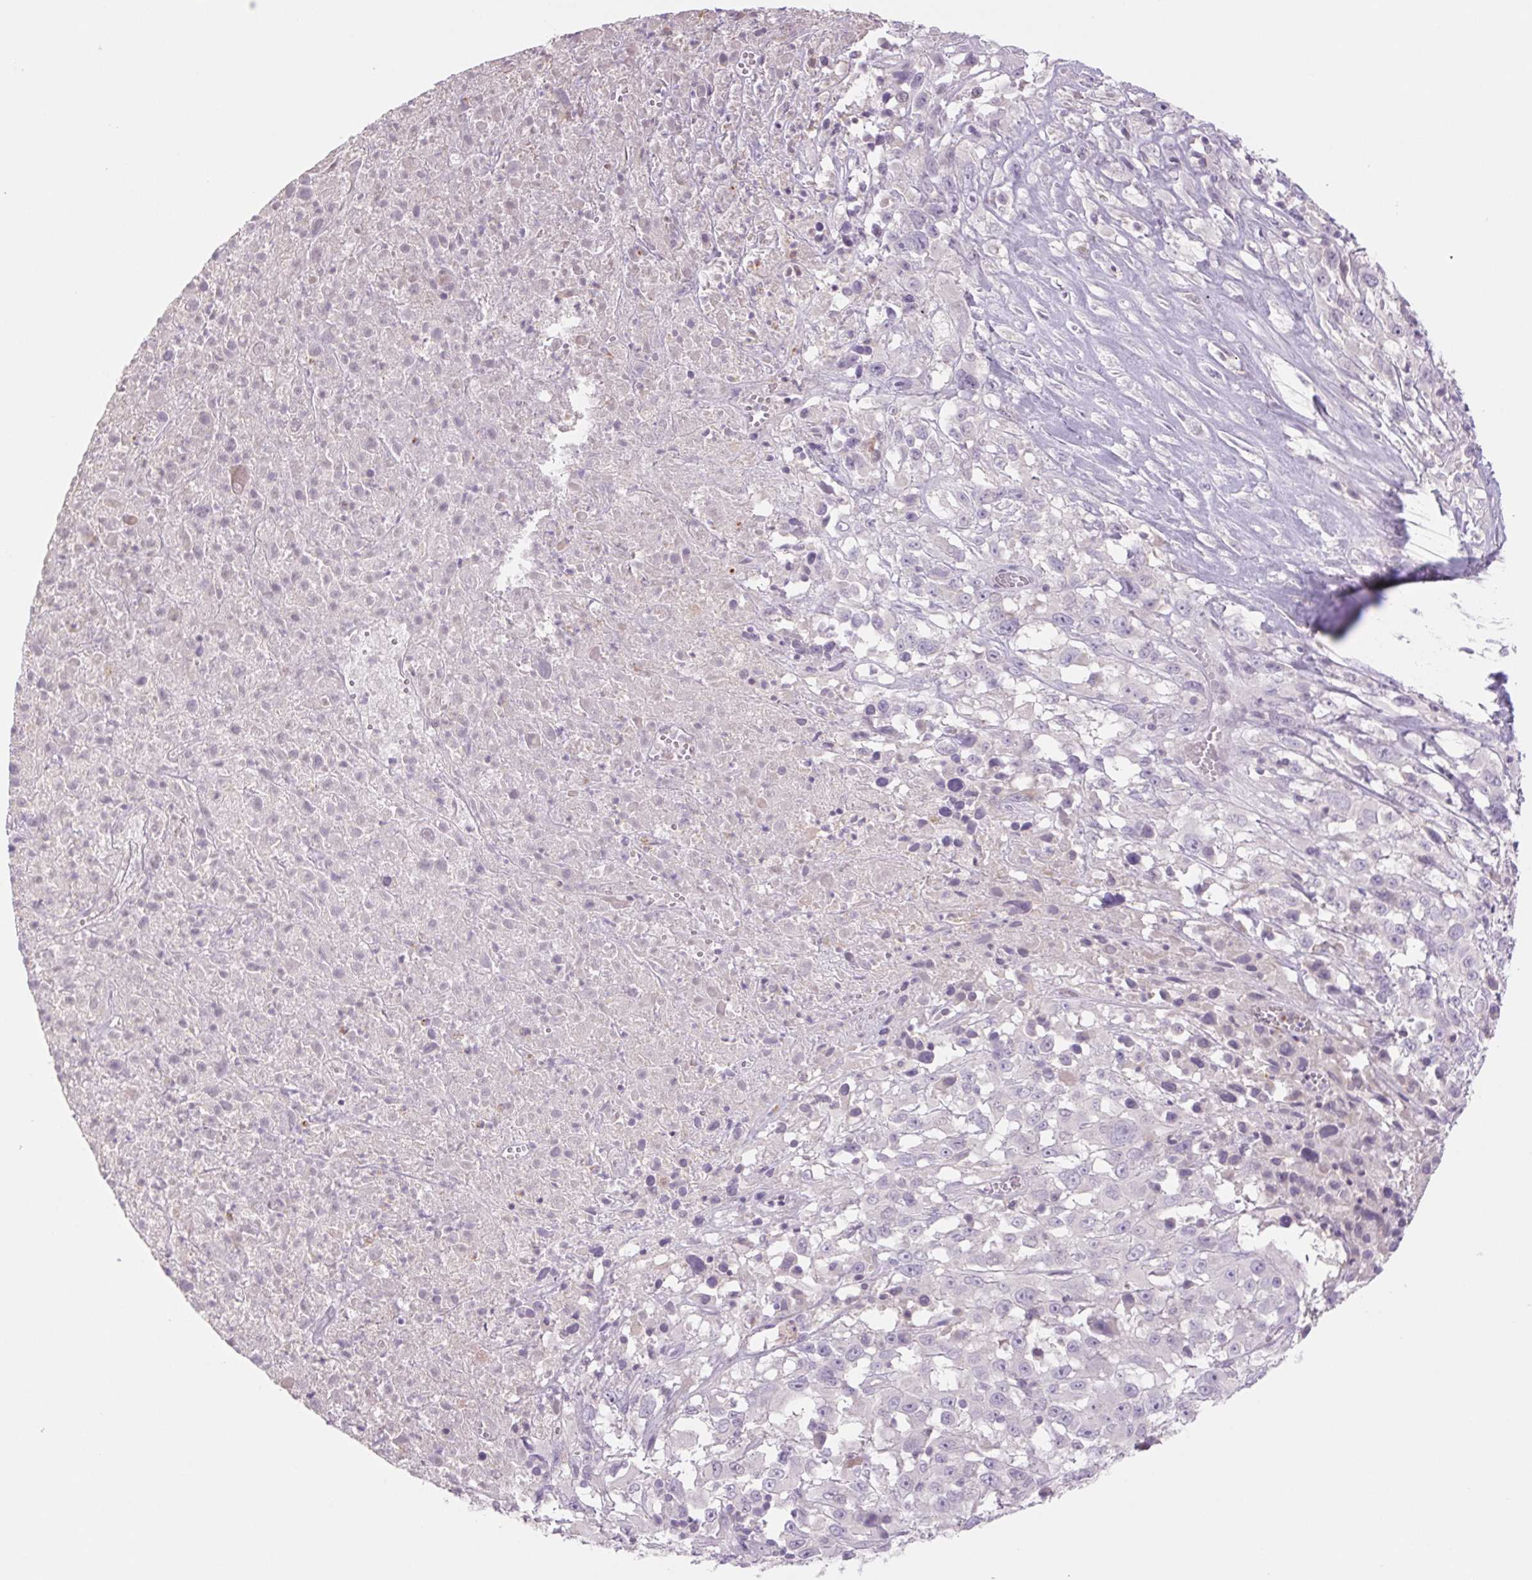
{"staining": {"intensity": "negative", "quantity": "none", "location": "none"}, "tissue": "melanoma", "cell_type": "Tumor cells", "image_type": "cancer", "snomed": [{"axis": "morphology", "description": "Malignant melanoma, Metastatic site"}, {"axis": "topography", "description": "Soft tissue"}], "caption": "Immunohistochemistry histopathology image of neoplastic tissue: malignant melanoma (metastatic site) stained with DAB (3,3'-diaminobenzidine) reveals no significant protein expression in tumor cells.", "gene": "KRT1", "patient": {"sex": "male", "age": 50}}